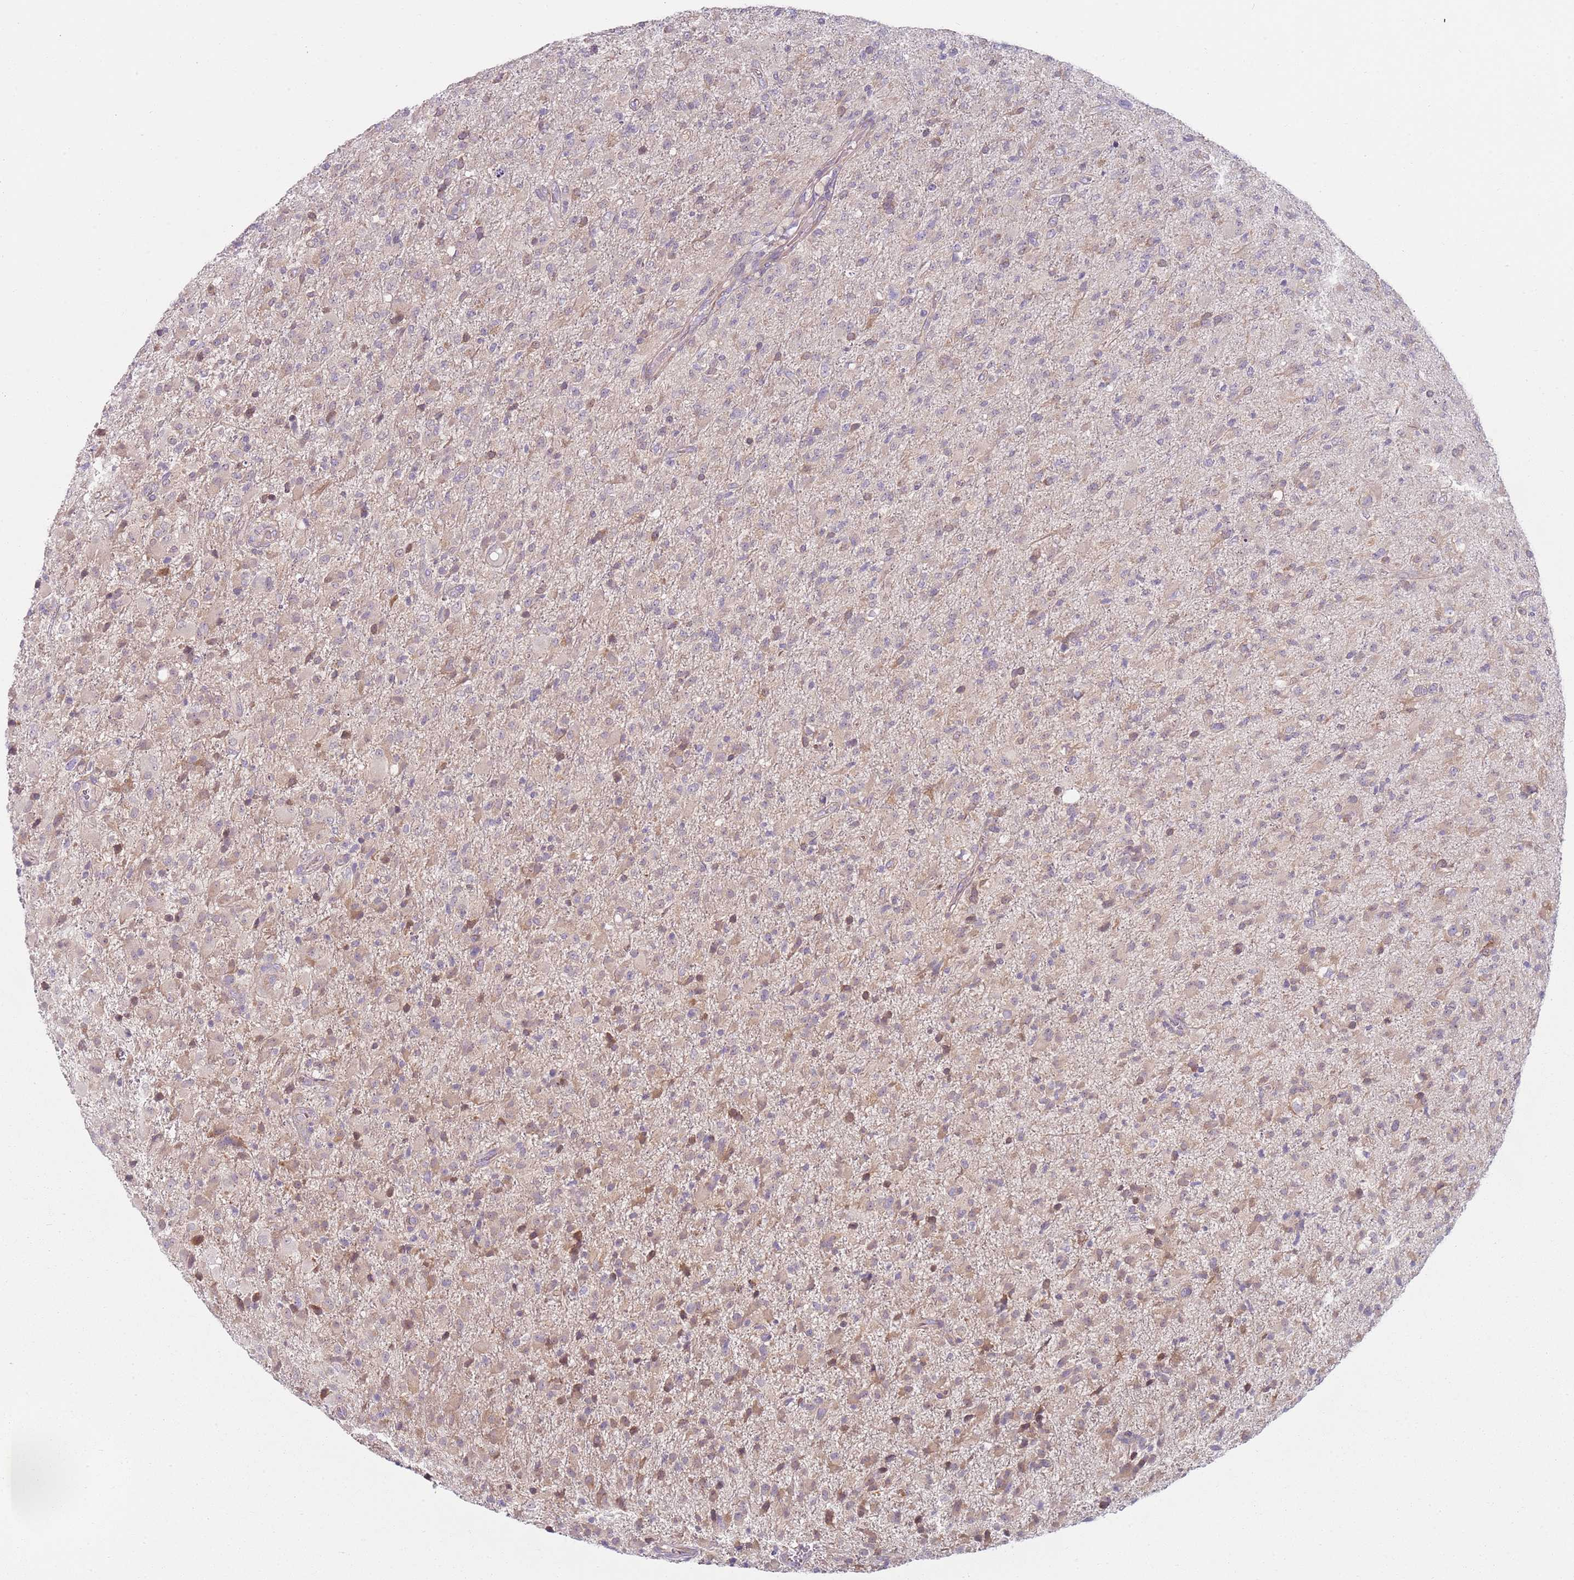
{"staining": {"intensity": "weak", "quantity": "<25%", "location": "cytoplasmic/membranous"}, "tissue": "glioma", "cell_type": "Tumor cells", "image_type": "cancer", "snomed": [{"axis": "morphology", "description": "Glioma, malignant, Low grade"}, {"axis": "topography", "description": "Brain"}], "caption": "IHC micrograph of neoplastic tissue: glioma stained with DAB displays no significant protein staining in tumor cells.", "gene": "SLC26A6", "patient": {"sex": "male", "age": 65}}